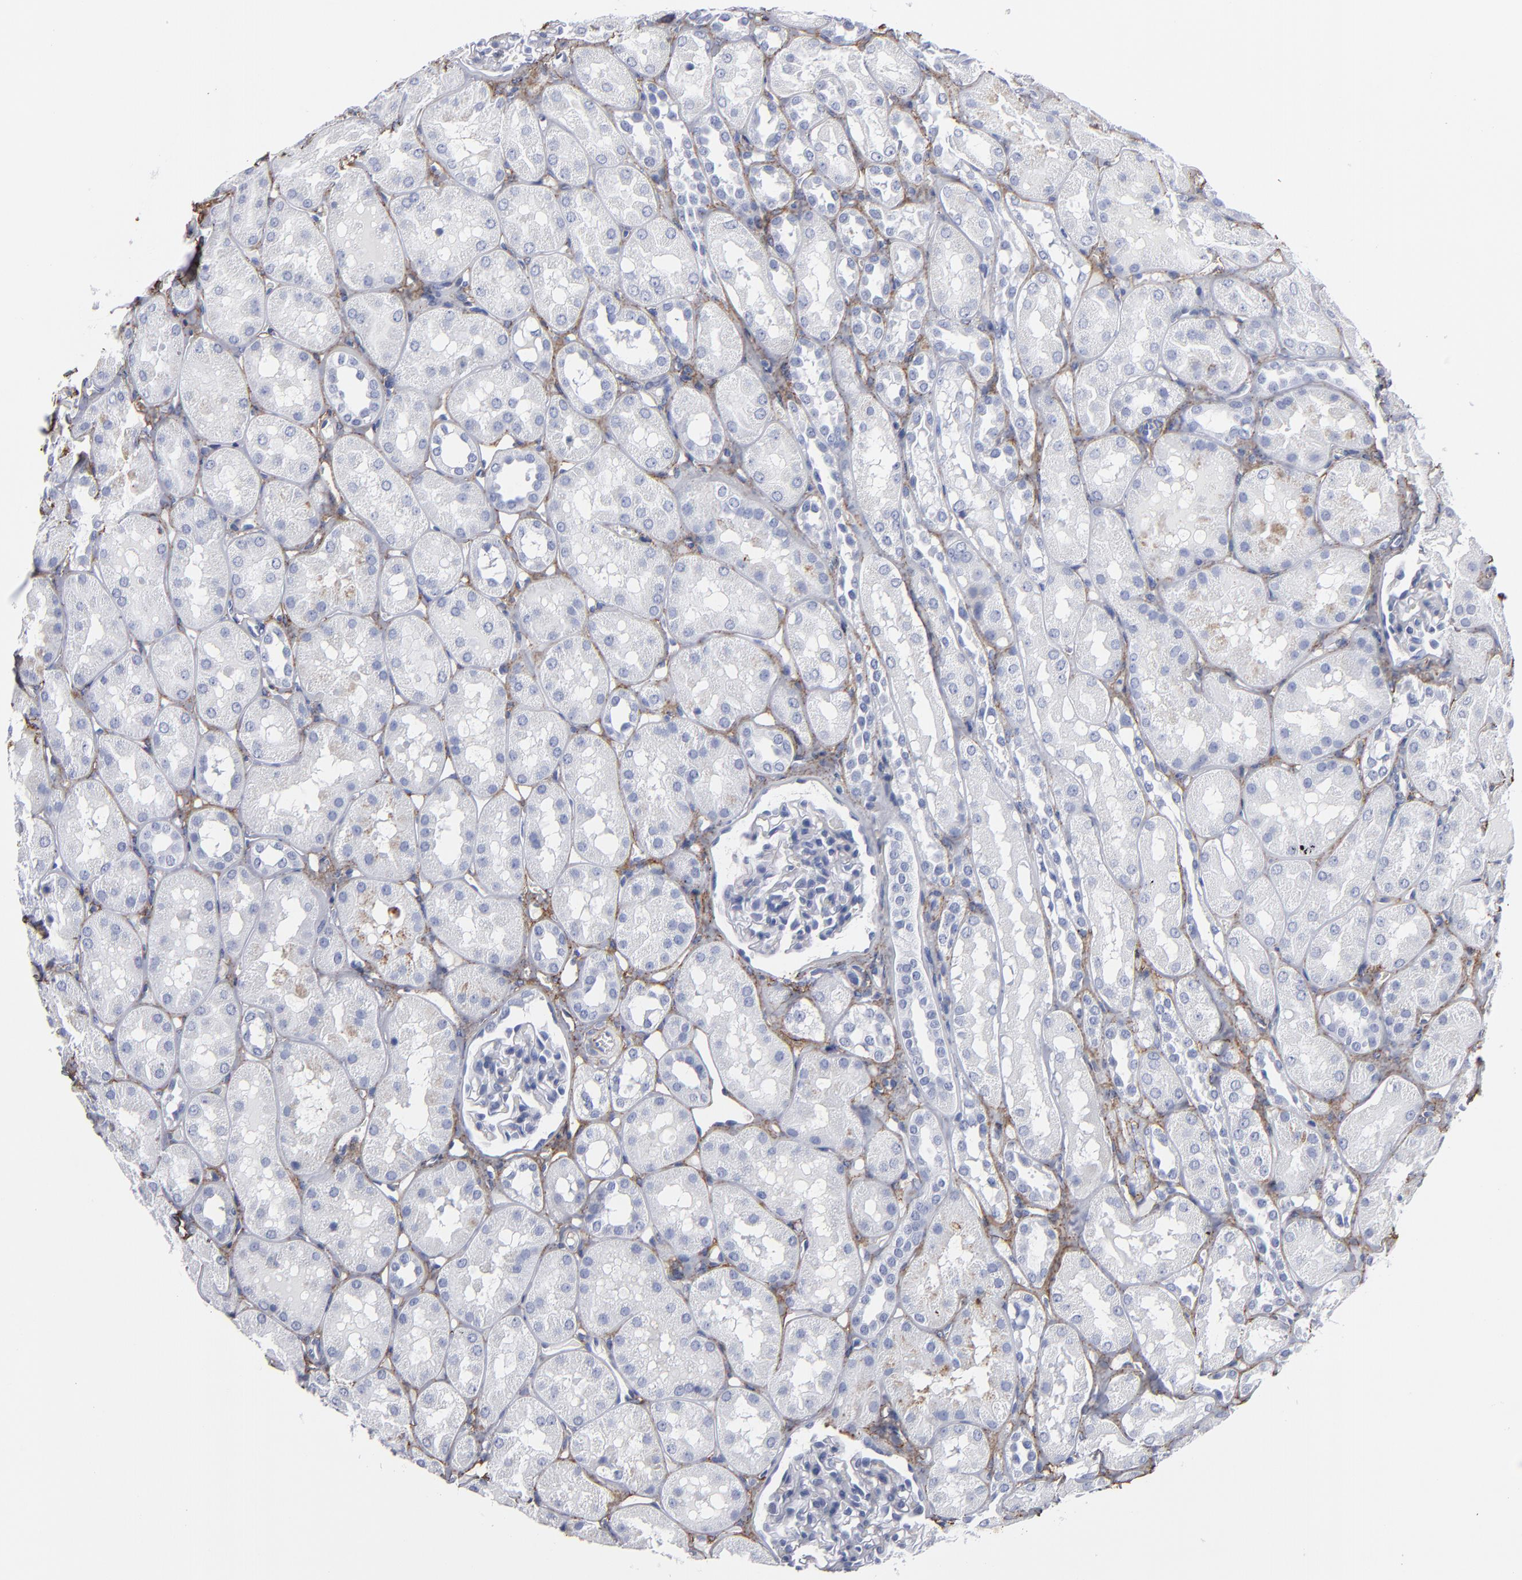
{"staining": {"intensity": "negative", "quantity": "none", "location": "none"}, "tissue": "kidney", "cell_type": "Cells in glomeruli", "image_type": "normal", "snomed": [{"axis": "morphology", "description": "Normal tissue, NOS"}, {"axis": "topography", "description": "Kidney"}], "caption": "Protein analysis of normal kidney shows no significant positivity in cells in glomeruli.", "gene": "EMILIN1", "patient": {"sex": "male", "age": 16}}